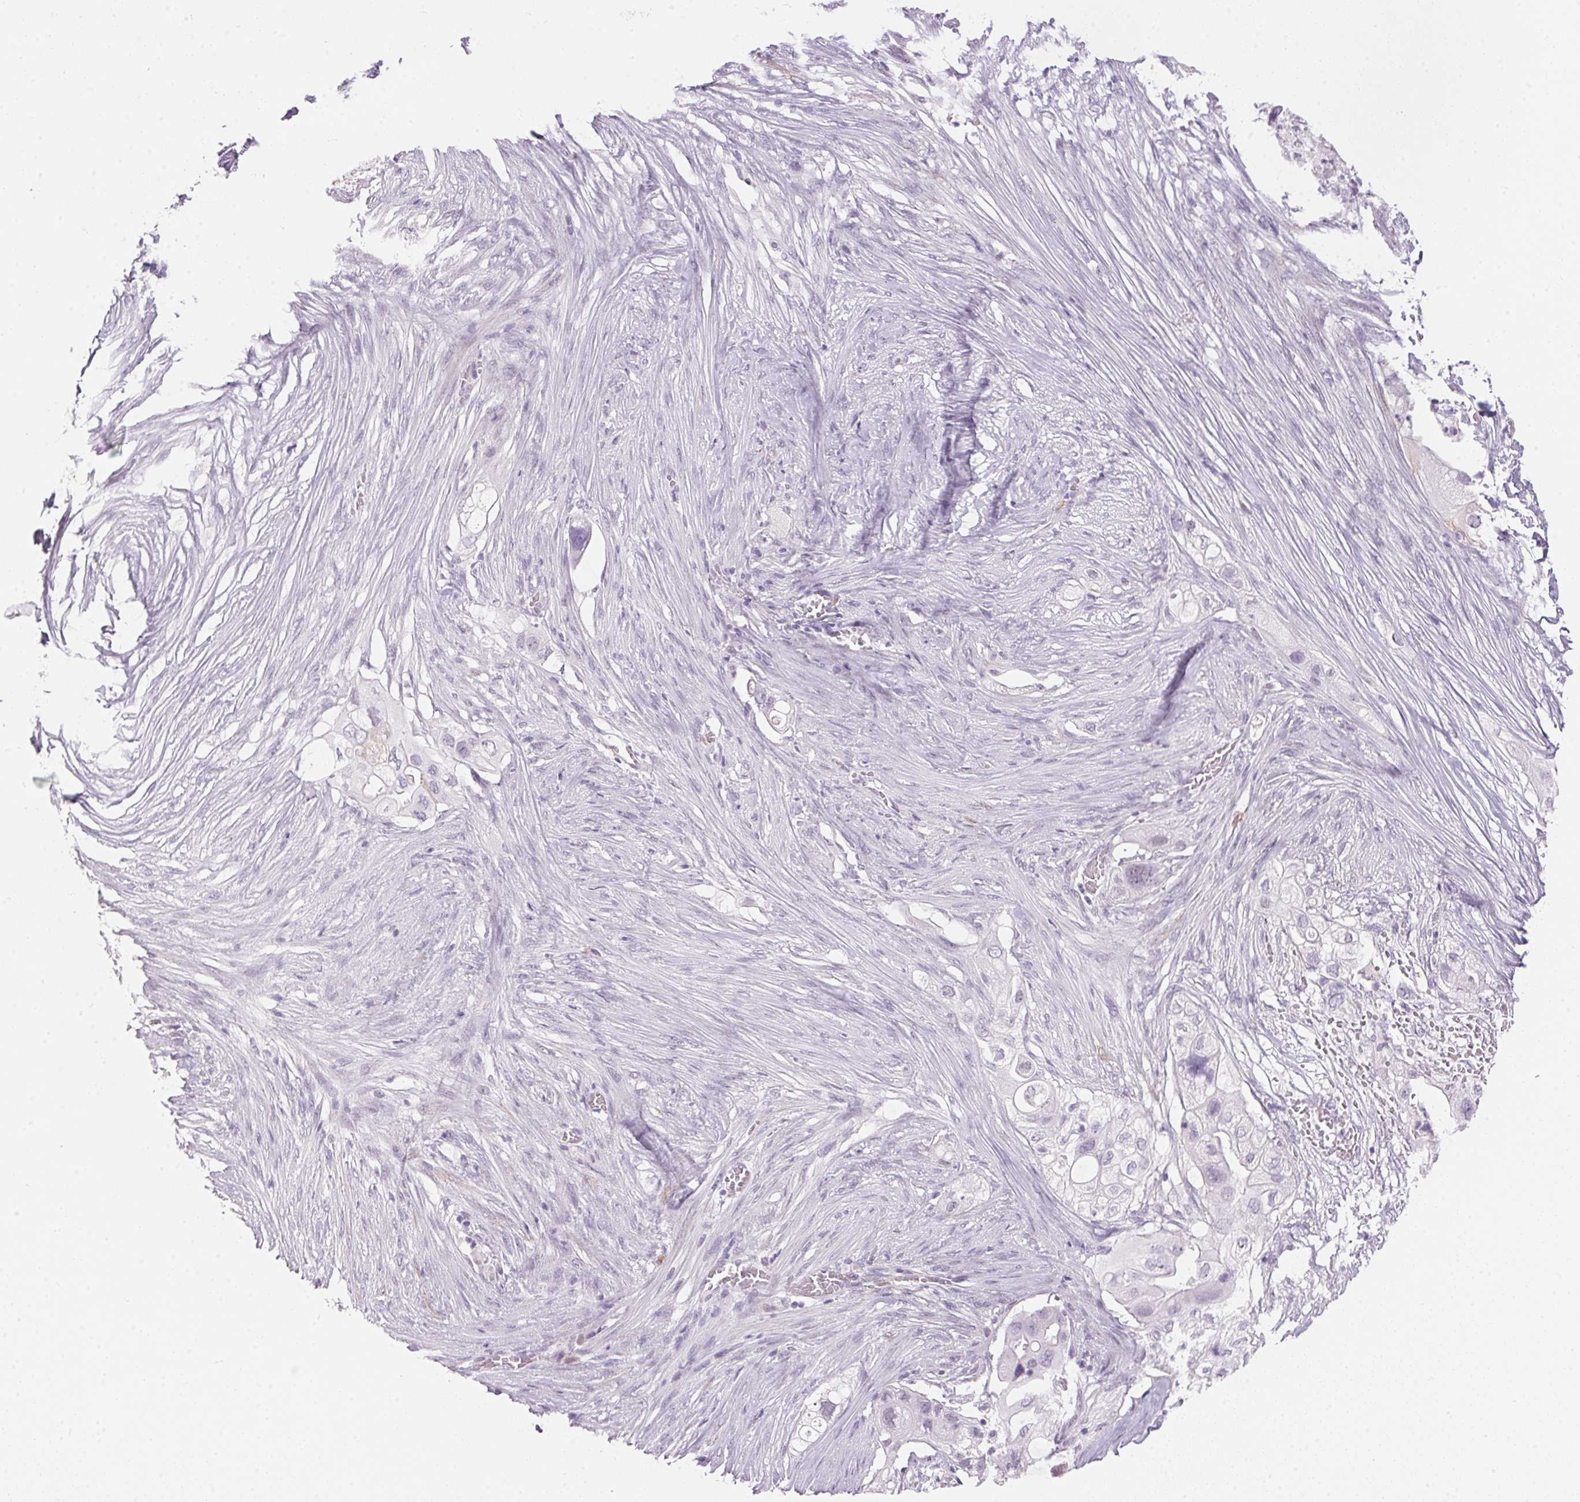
{"staining": {"intensity": "negative", "quantity": "none", "location": "none"}, "tissue": "pancreatic cancer", "cell_type": "Tumor cells", "image_type": "cancer", "snomed": [{"axis": "morphology", "description": "Adenocarcinoma, NOS"}, {"axis": "topography", "description": "Pancreas"}], "caption": "Pancreatic adenocarcinoma stained for a protein using IHC reveals no expression tumor cells.", "gene": "CADPS", "patient": {"sex": "female", "age": 72}}